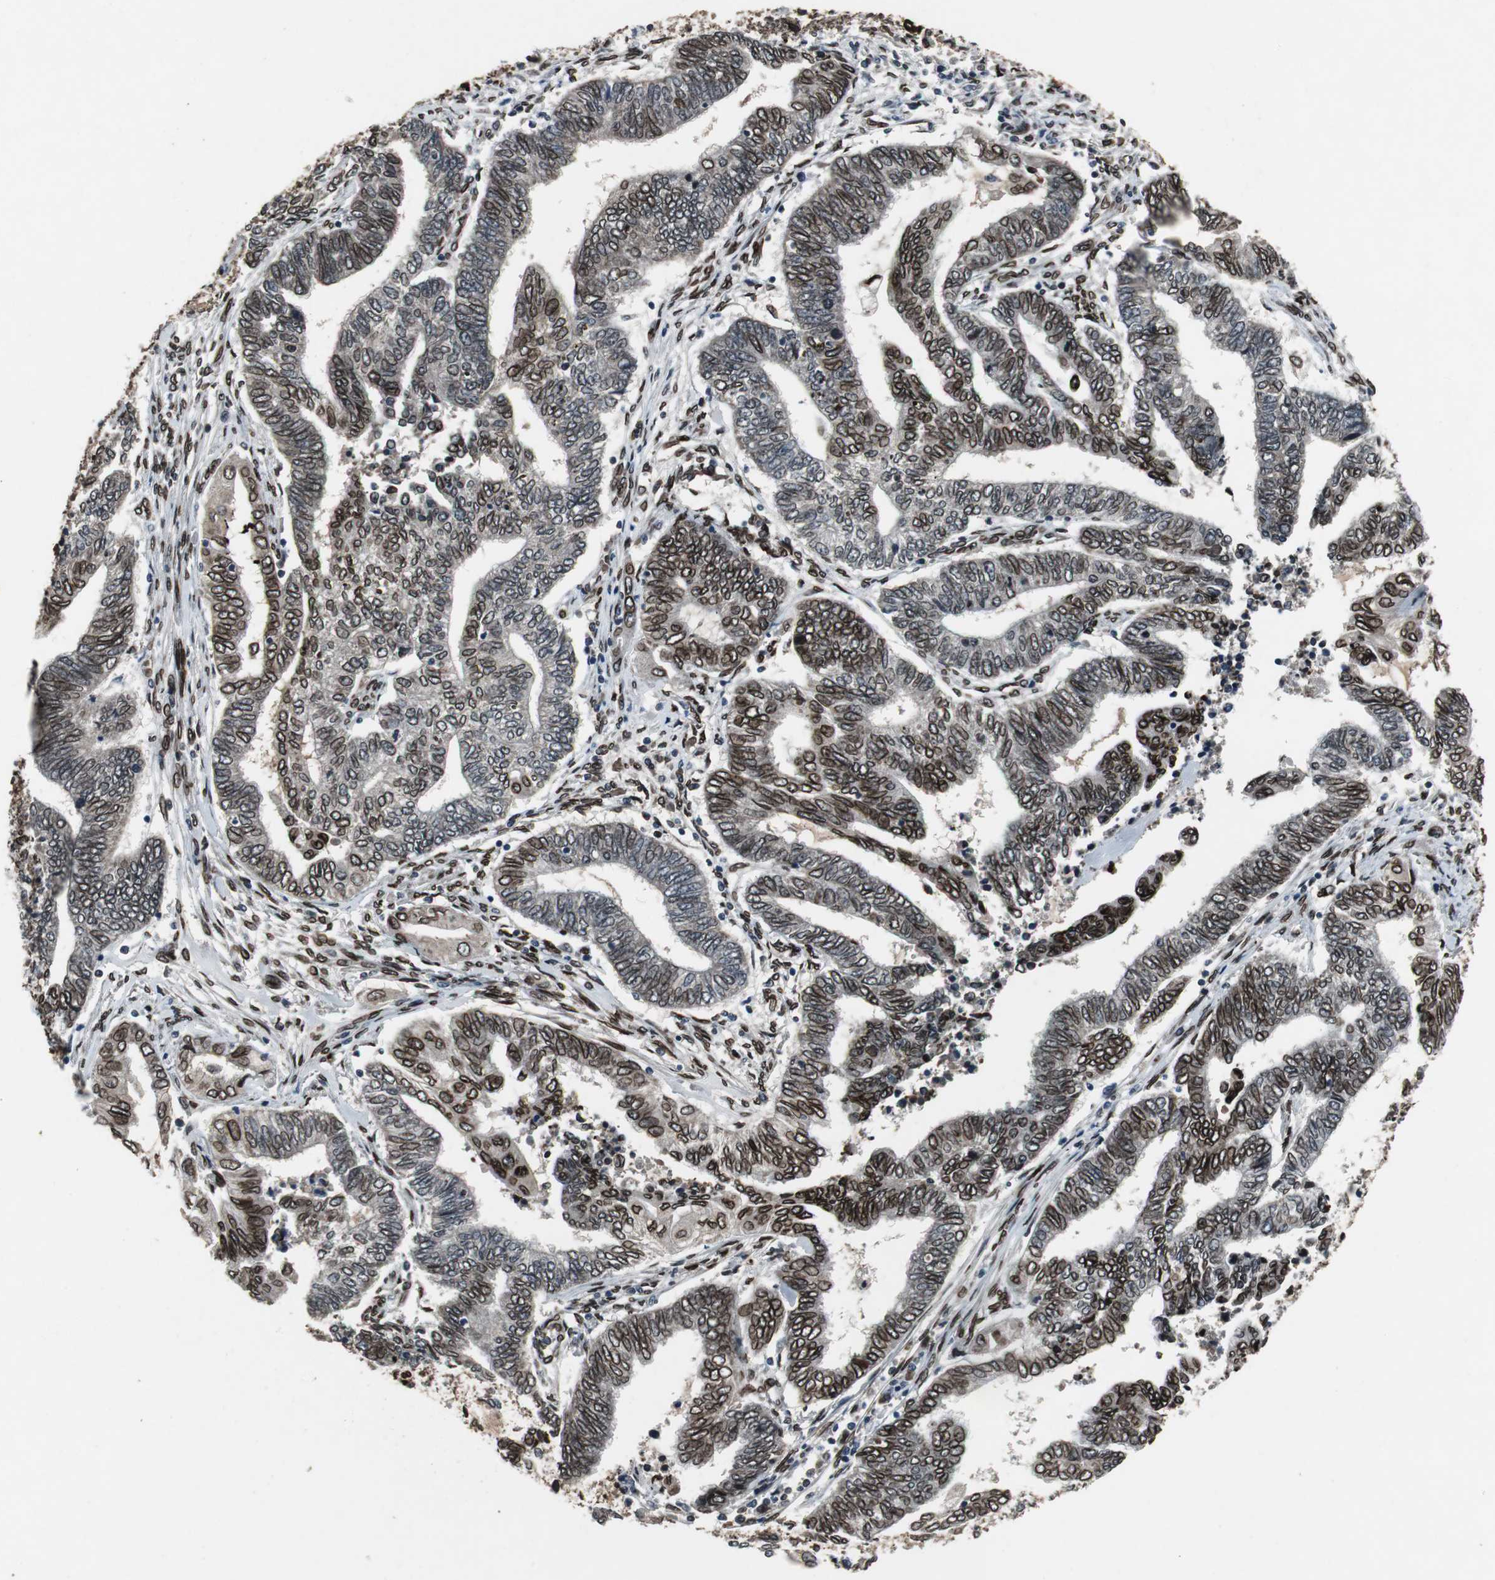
{"staining": {"intensity": "strong", "quantity": ">75%", "location": "cytoplasmic/membranous,nuclear"}, "tissue": "endometrial cancer", "cell_type": "Tumor cells", "image_type": "cancer", "snomed": [{"axis": "morphology", "description": "Adenocarcinoma, NOS"}, {"axis": "topography", "description": "Uterus"}, {"axis": "topography", "description": "Endometrium"}], "caption": "Immunohistochemical staining of endometrial adenocarcinoma exhibits high levels of strong cytoplasmic/membranous and nuclear protein staining in about >75% of tumor cells.", "gene": "LMNA", "patient": {"sex": "female", "age": 70}}